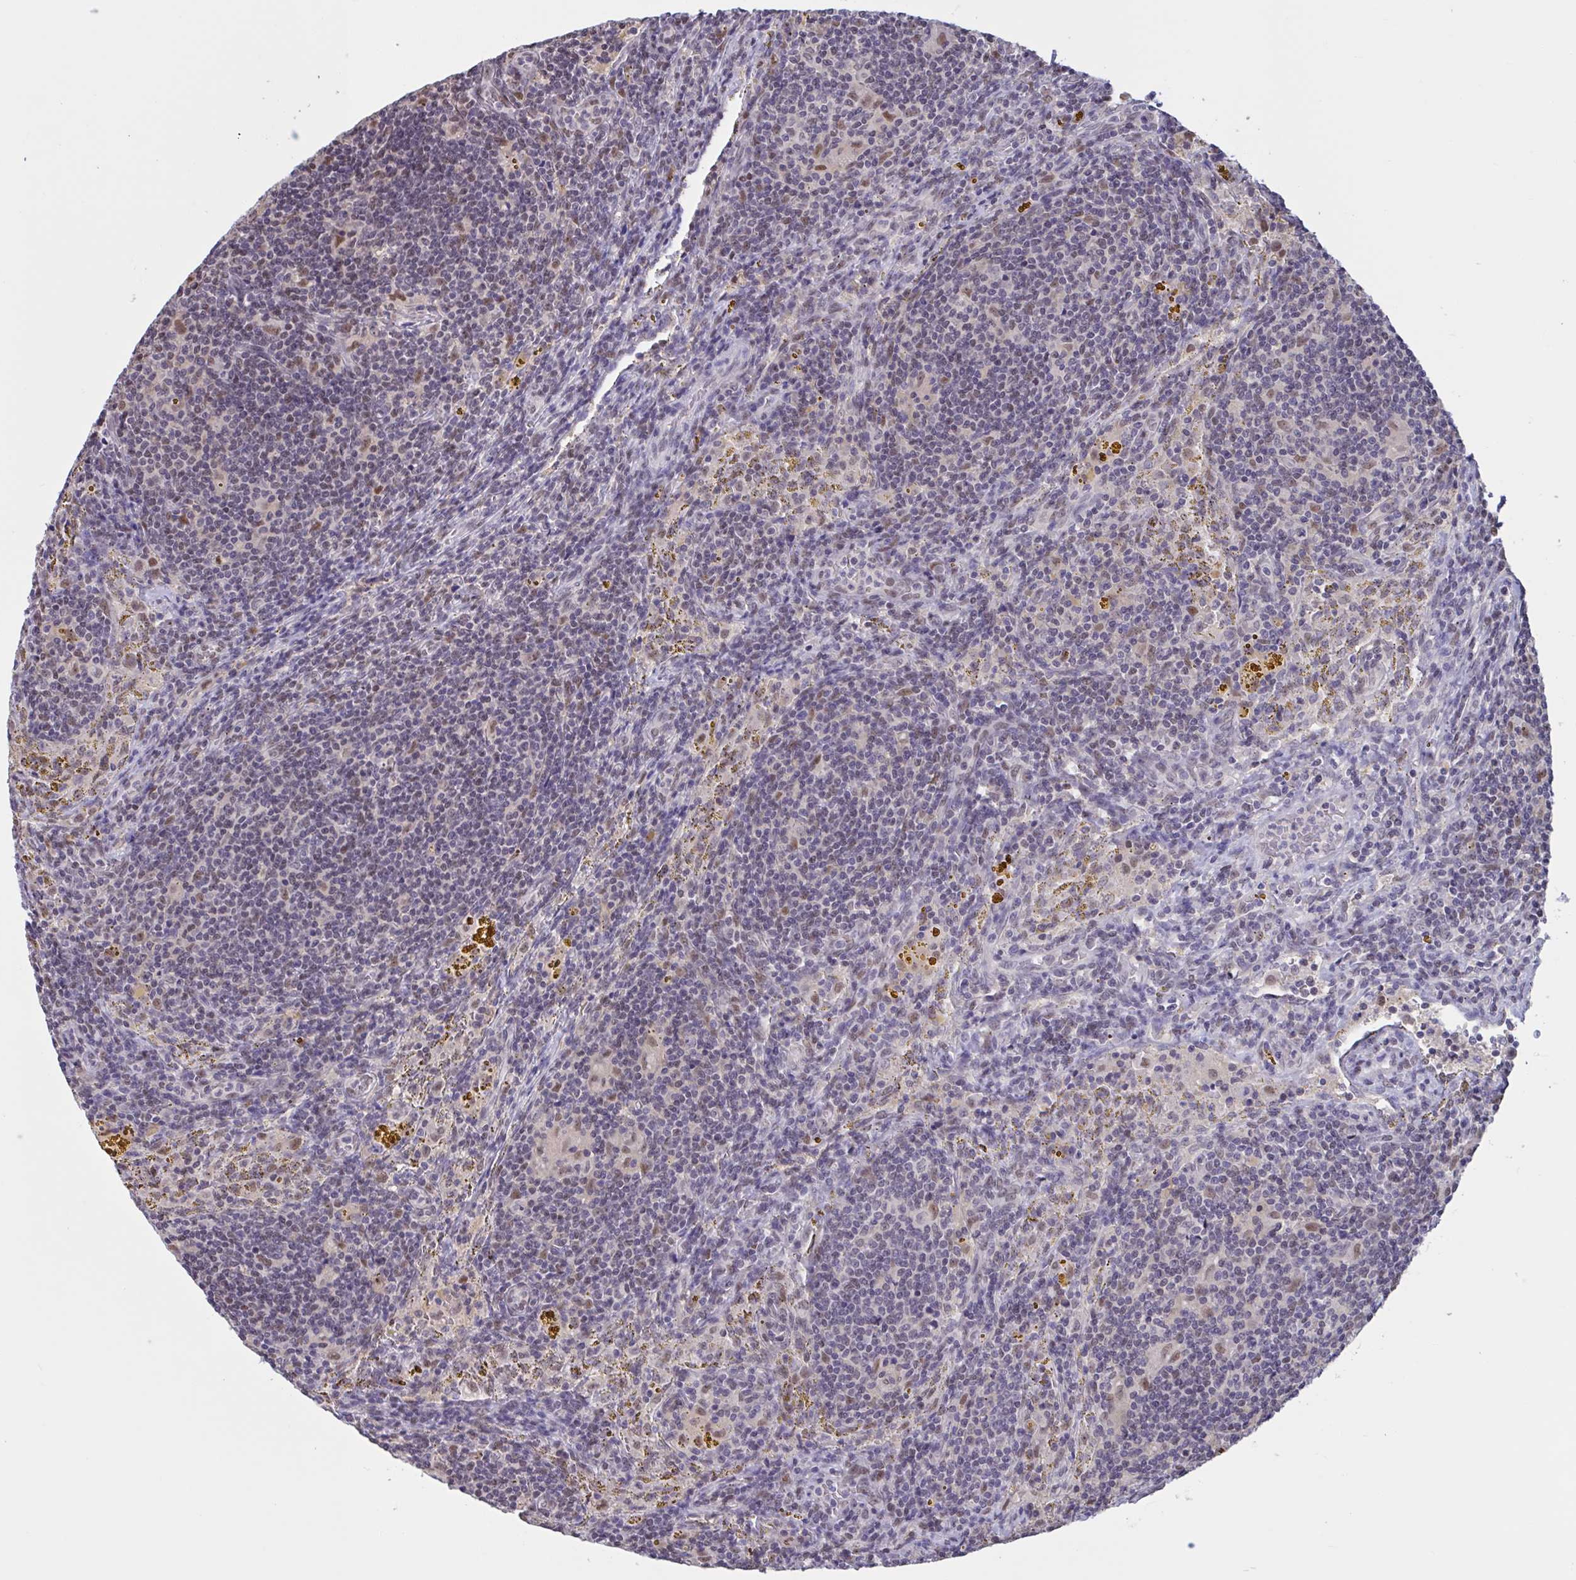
{"staining": {"intensity": "negative", "quantity": "none", "location": "none"}, "tissue": "lymphoma", "cell_type": "Tumor cells", "image_type": "cancer", "snomed": [{"axis": "morphology", "description": "Malignant lymphoma, non-Hodgkin's type, Low grade"}, {"axis": "topography", "description": "Spleen"}], "caption": "Immunohistochemical staining of malignant lymphoma, non-Hodgkin's type (low-grade) reveals no significant expression in tumor cells.", "gene": "RBL1", "patient": {"sex": "female", "age": 70}}